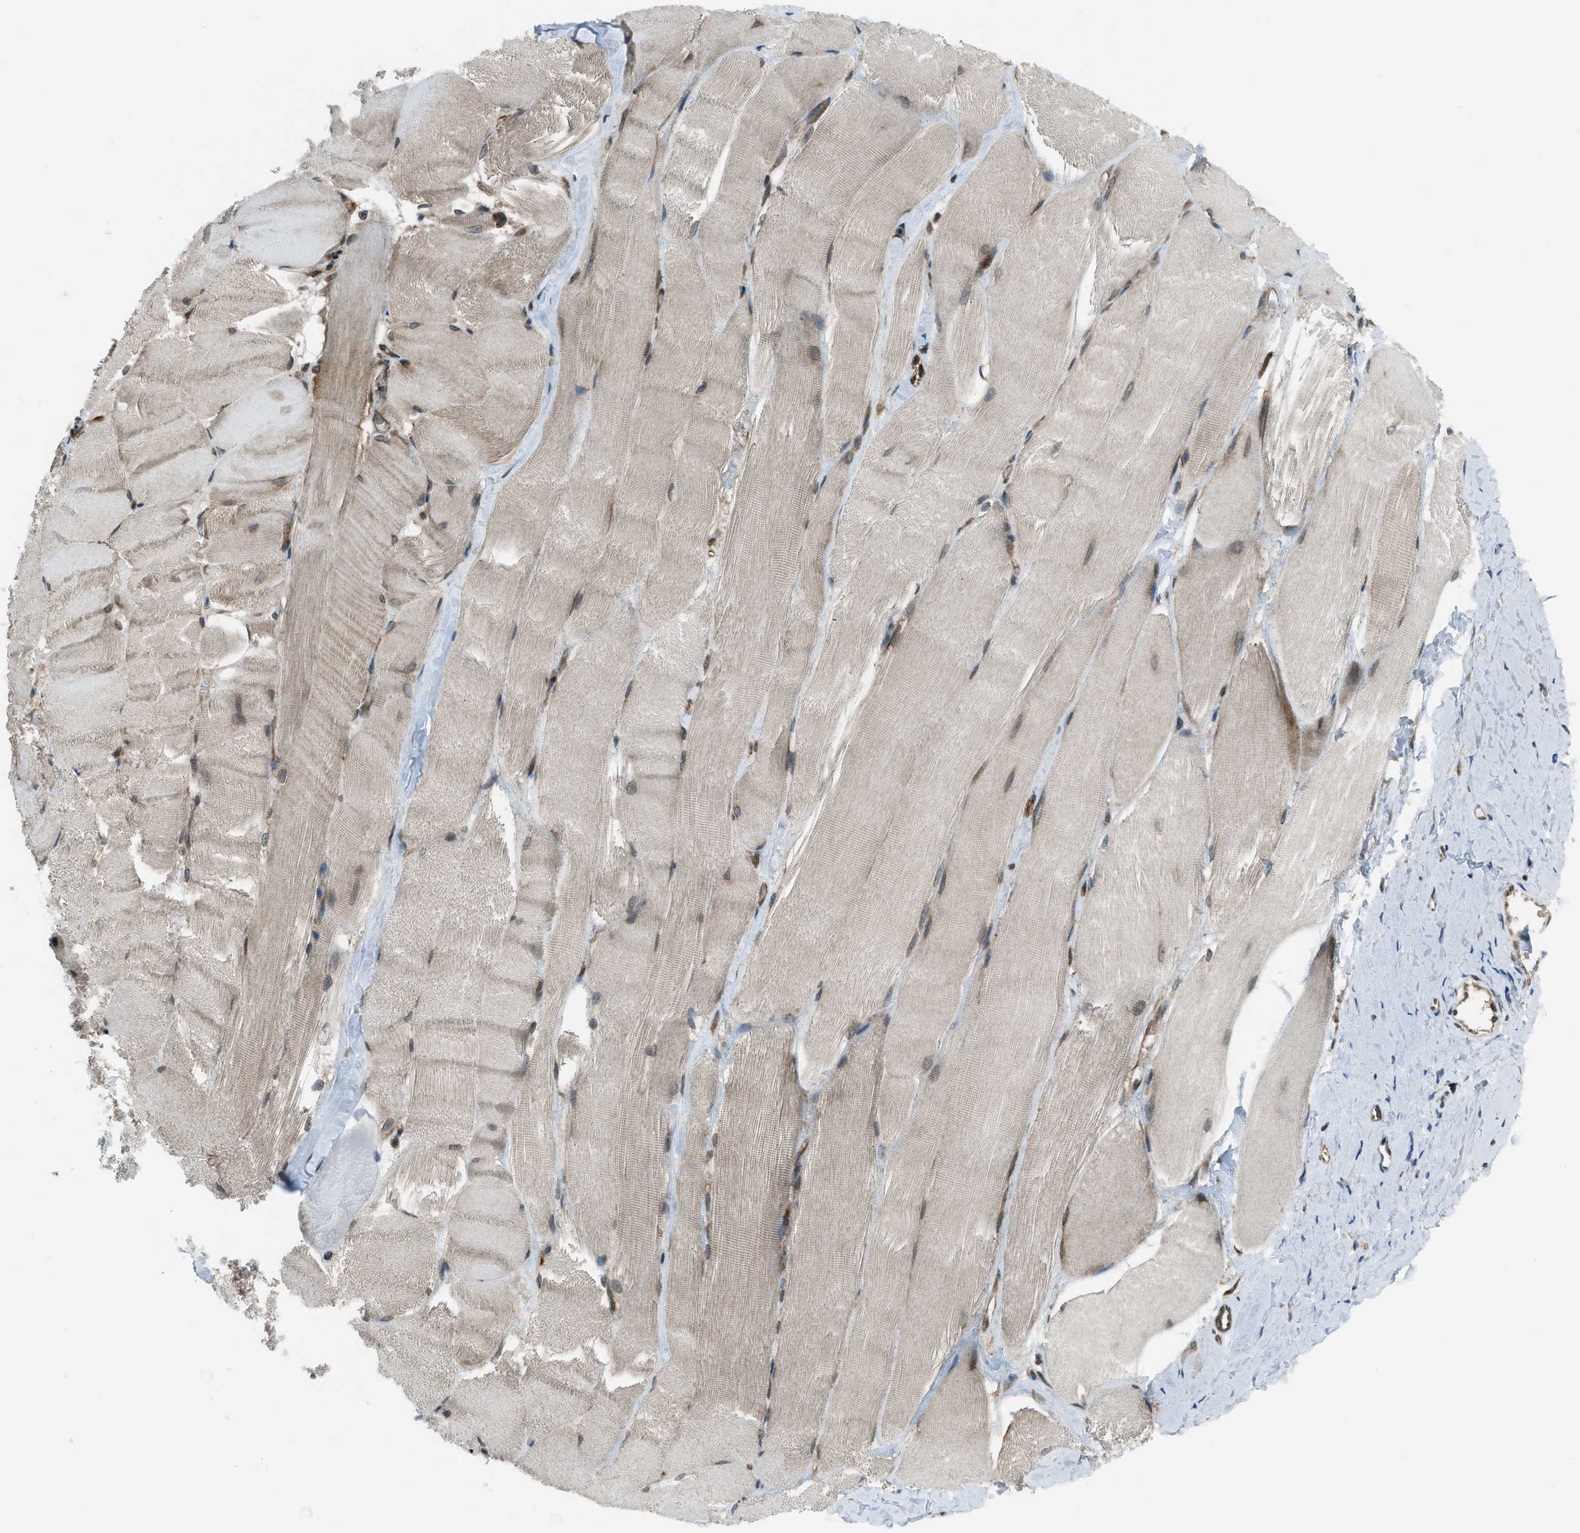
{"staining": {"intensity": "negative", "quantity": "none", "location": "none"}, "tissue": "skeletal muscle", "cell_type": "Myocytes", "image_type": "normal", "snomed": [{"axis": "morphology", "description": "Normal tissue, NOS"}, {"axis": "morphology", "description": "Squamous cell carcinoma, NOS"}, {"axis": "topography", "description": "Skeletal muscle"}], "caption": "Myocytes show no significant protein positivity in unremarkable skeletal muscle. (Stains: DAB (3,3'-diaminobenzidine) immunohistochemistry with hematoxylin counter stain, Microscopy: brightfield microscopy at high magnification).", "gene": "ASAP2", "patient": {"sex": "male", "age": 51}}